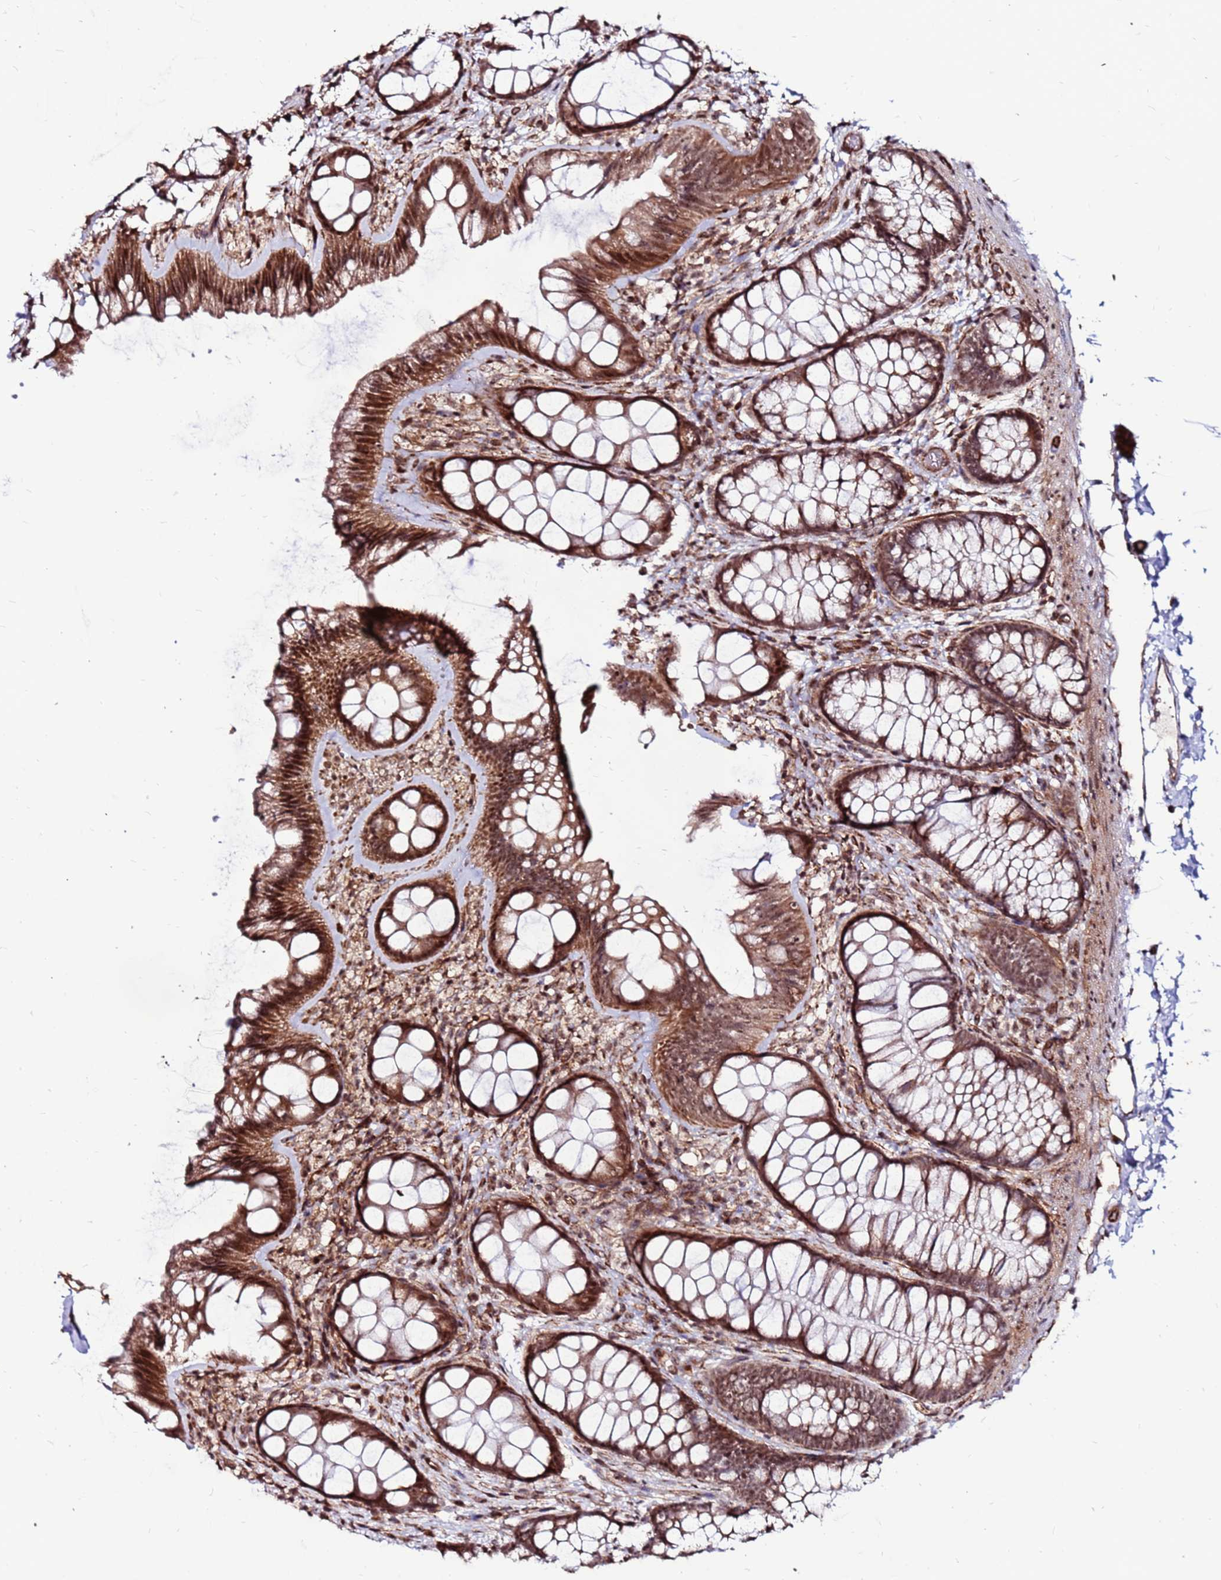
{"staining": {"intensity": "strong", "quantity": ">75%", "location": "cytoplasmic/membranous"}, "tissue": "colon", "cell_type": "Endothelial cells", "image_type": "normal", "snomed": [{"axis": "morphology", "description": "Normal tissue, NOS"}, {"axis": "topography", "description": "Colon"}], "caption": "Immunohistochemistry (IHC) of unremarkable colon reveals high levels of strong cytoplasmic/membranous staining in about >75% of endothelial cells. (Stains: DAB (3,3'-diaminobenzidine) in brown, nuclei in blue, Microscopy: brightfield microscopy at high magnification).", "gene": "CLK3", "patient": {"sex": "male", "age": 46}}